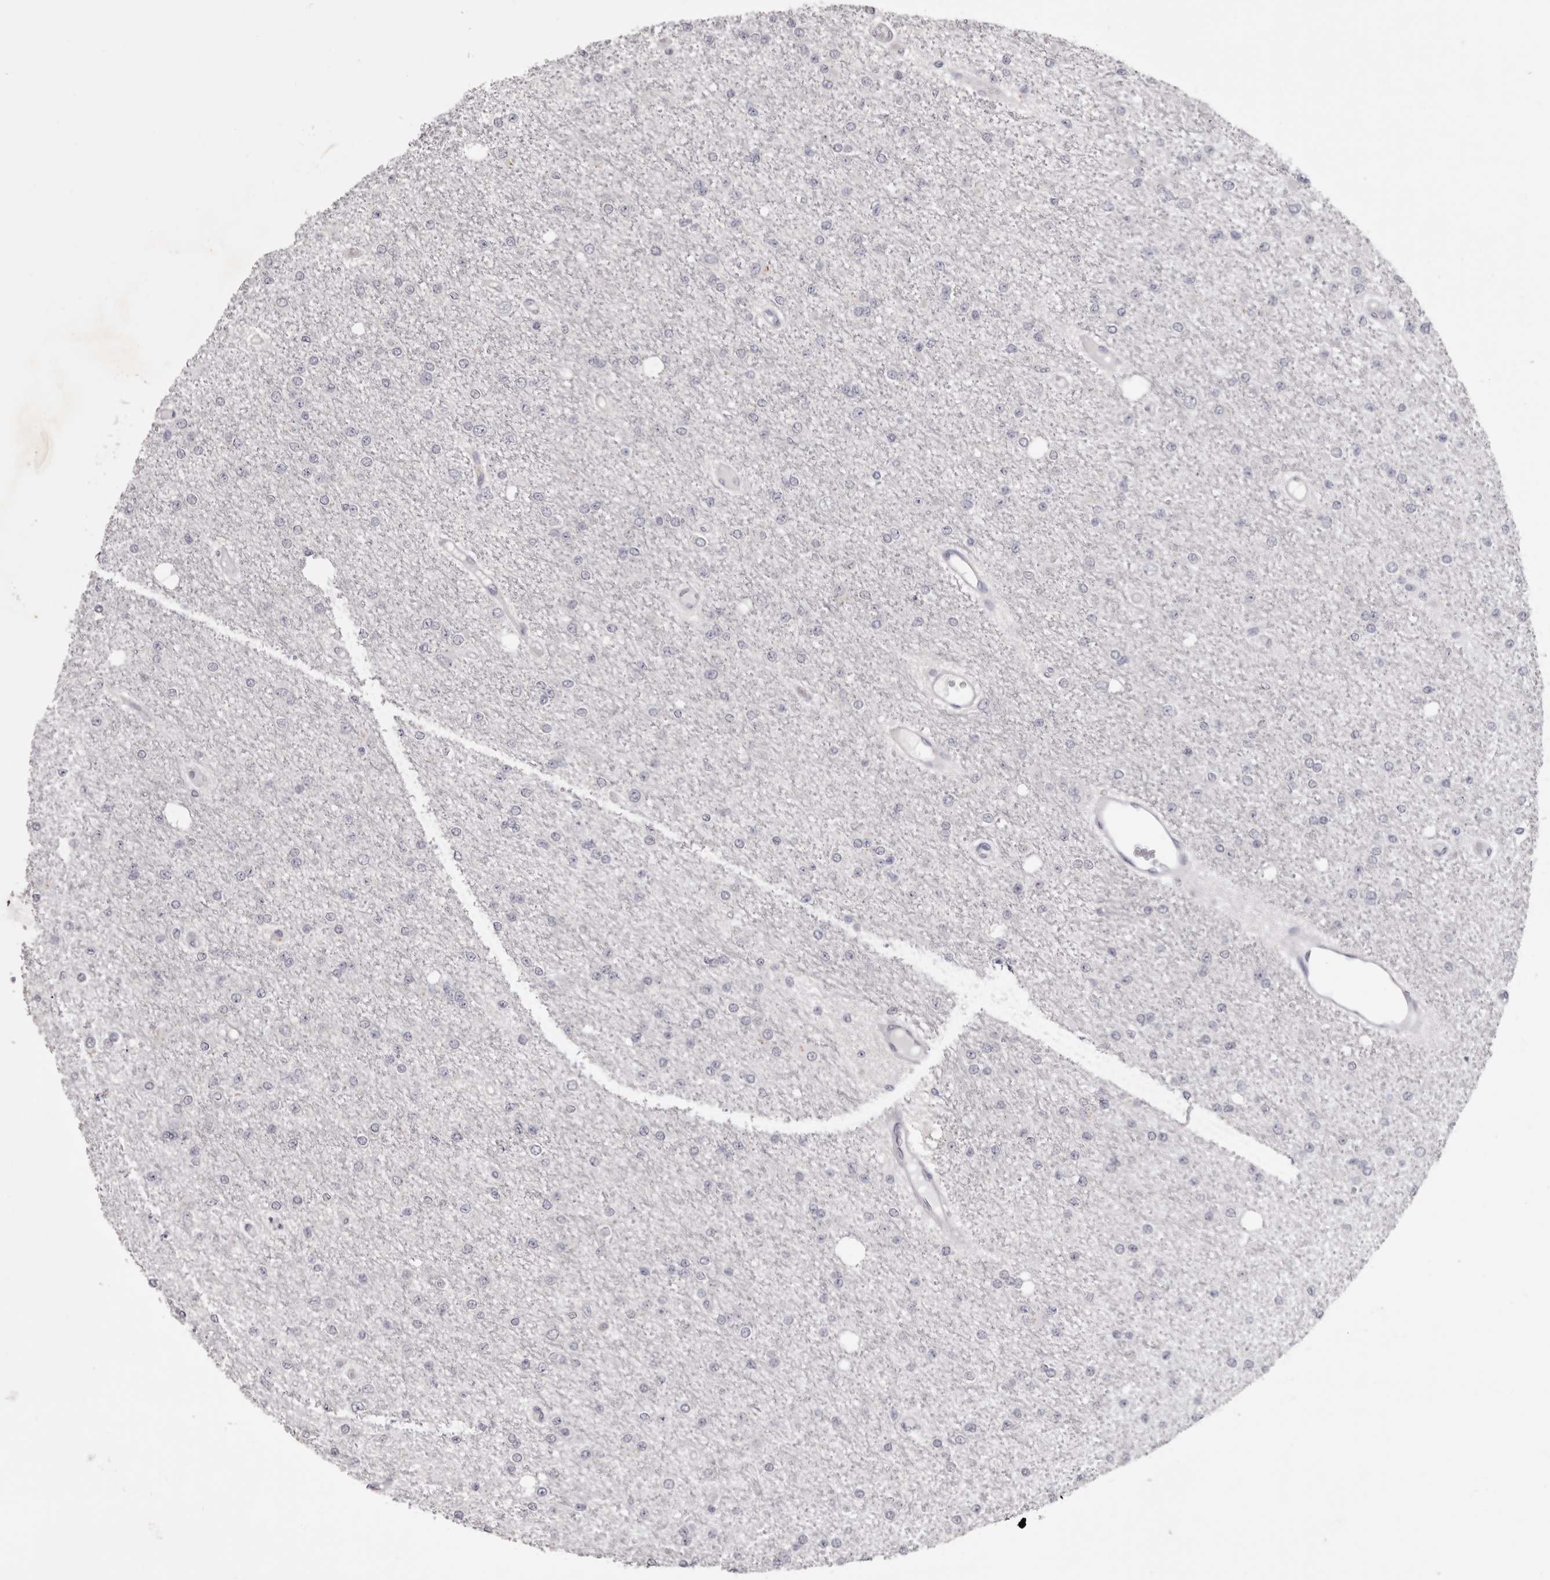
{"staining": {"intensity": "negative", "quantity": "none", "location": "none"}, "tissue": "glioma", "cell_type": "Tumor cells", "image_type": "cancer", "snomed": [{"axis": "morphology", "description": "Glioma, malignant, Low grade"}, {"axis": "topography", "description": "Brain"}], "caption": "Glioma was stained to show a protein in brown. There is no significant staining in tumor cells.", "gene": "PEG10", "patient": {"sex": "female", "age": 22}}